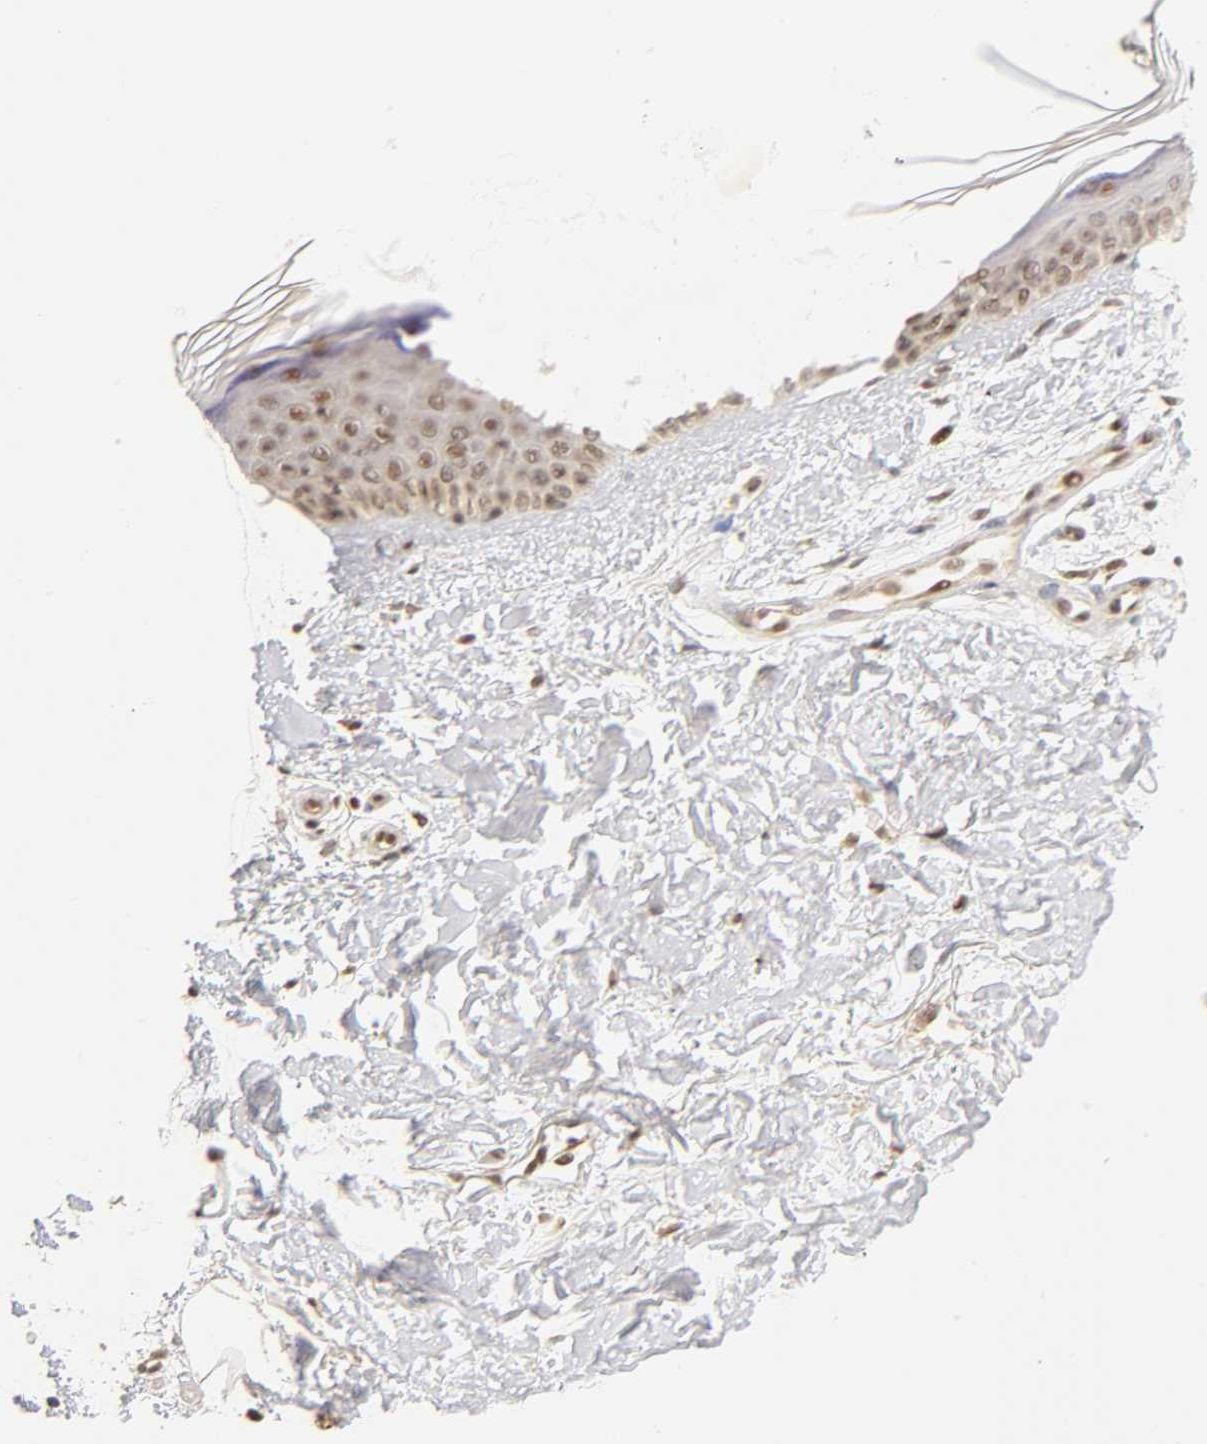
{"staining": {"intensity": "moderate", "quantity": ">75%", "location": "nuclear"}, "tissue": "skin", "cell_type": "Fibroblasts", "image_type": "normal", "snomed": [{"axis": "morphology", "description": "Normal tissue, NOS"}, {"axis": "topography", "description": "Skin"}], "caption": "This photomicrograph exhibits immunohistochemistry staining of unremarkable skin, with medium moderate nuclear positivity in approximately >75% of fibroblasts.", "gene": "TAF10", "patient": {"sex": "female", "age": 19}}